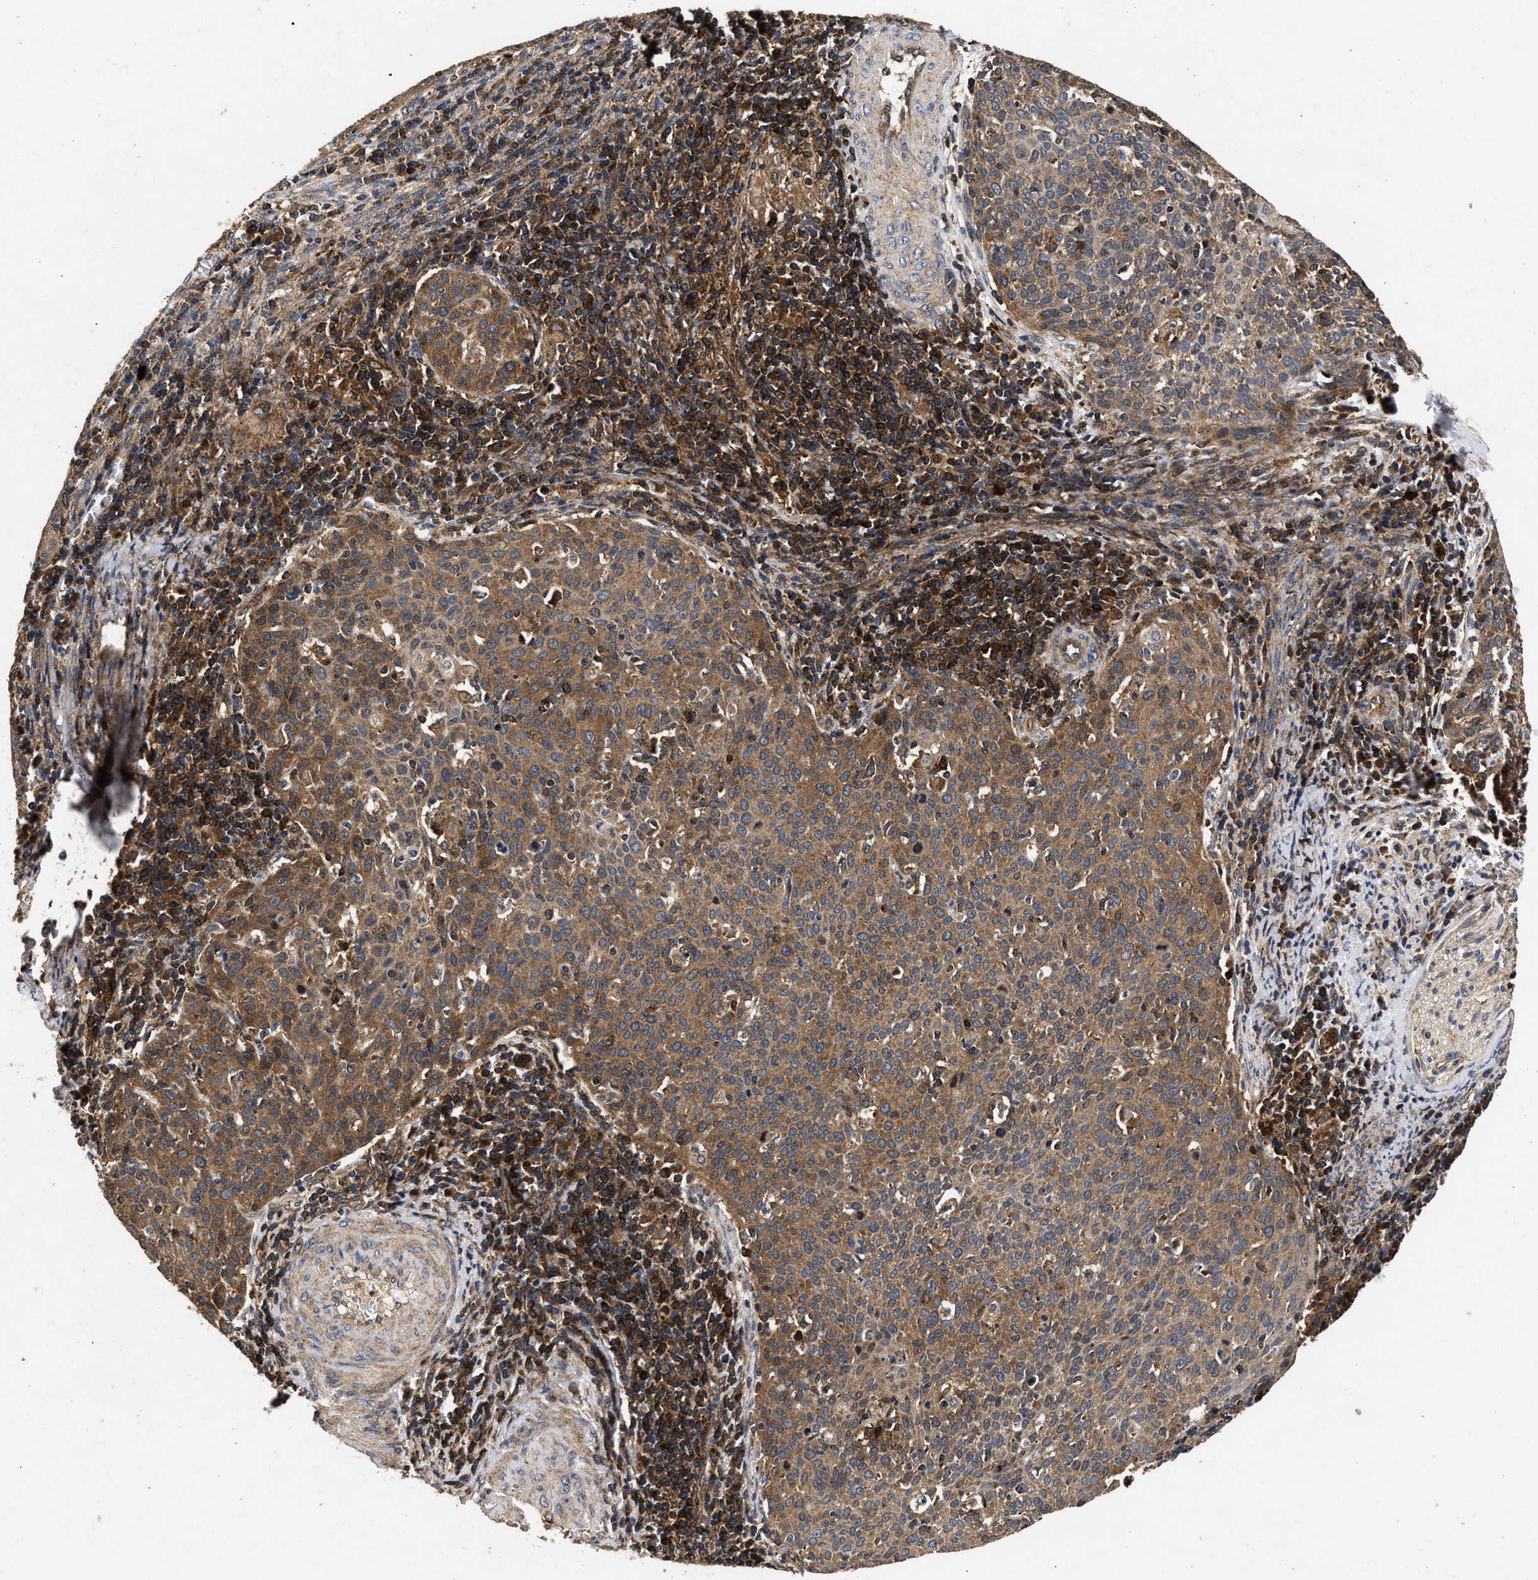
{"staining": {"intensity": "moderate", "quantity": ">75%", "location": "cytoplasmic/membranous"}, "tissue": "cervical cancer", "cell_type": "Tumor cells", "image_type": "cancer", "snomed": [{"axis": "morphology", "description": "Squamous cell carcinoma, NOS"}, {"axis": "topography", "description": "Cervix"}], "caption": "Tumor cells exhibit medium levels of moderate cytoplasmic/membranous expression in approximately >75% of cells in cervical squamous cell carcinoma.", "gene": "NFKB2", "patient": {"sex": "female", "age": 38}}